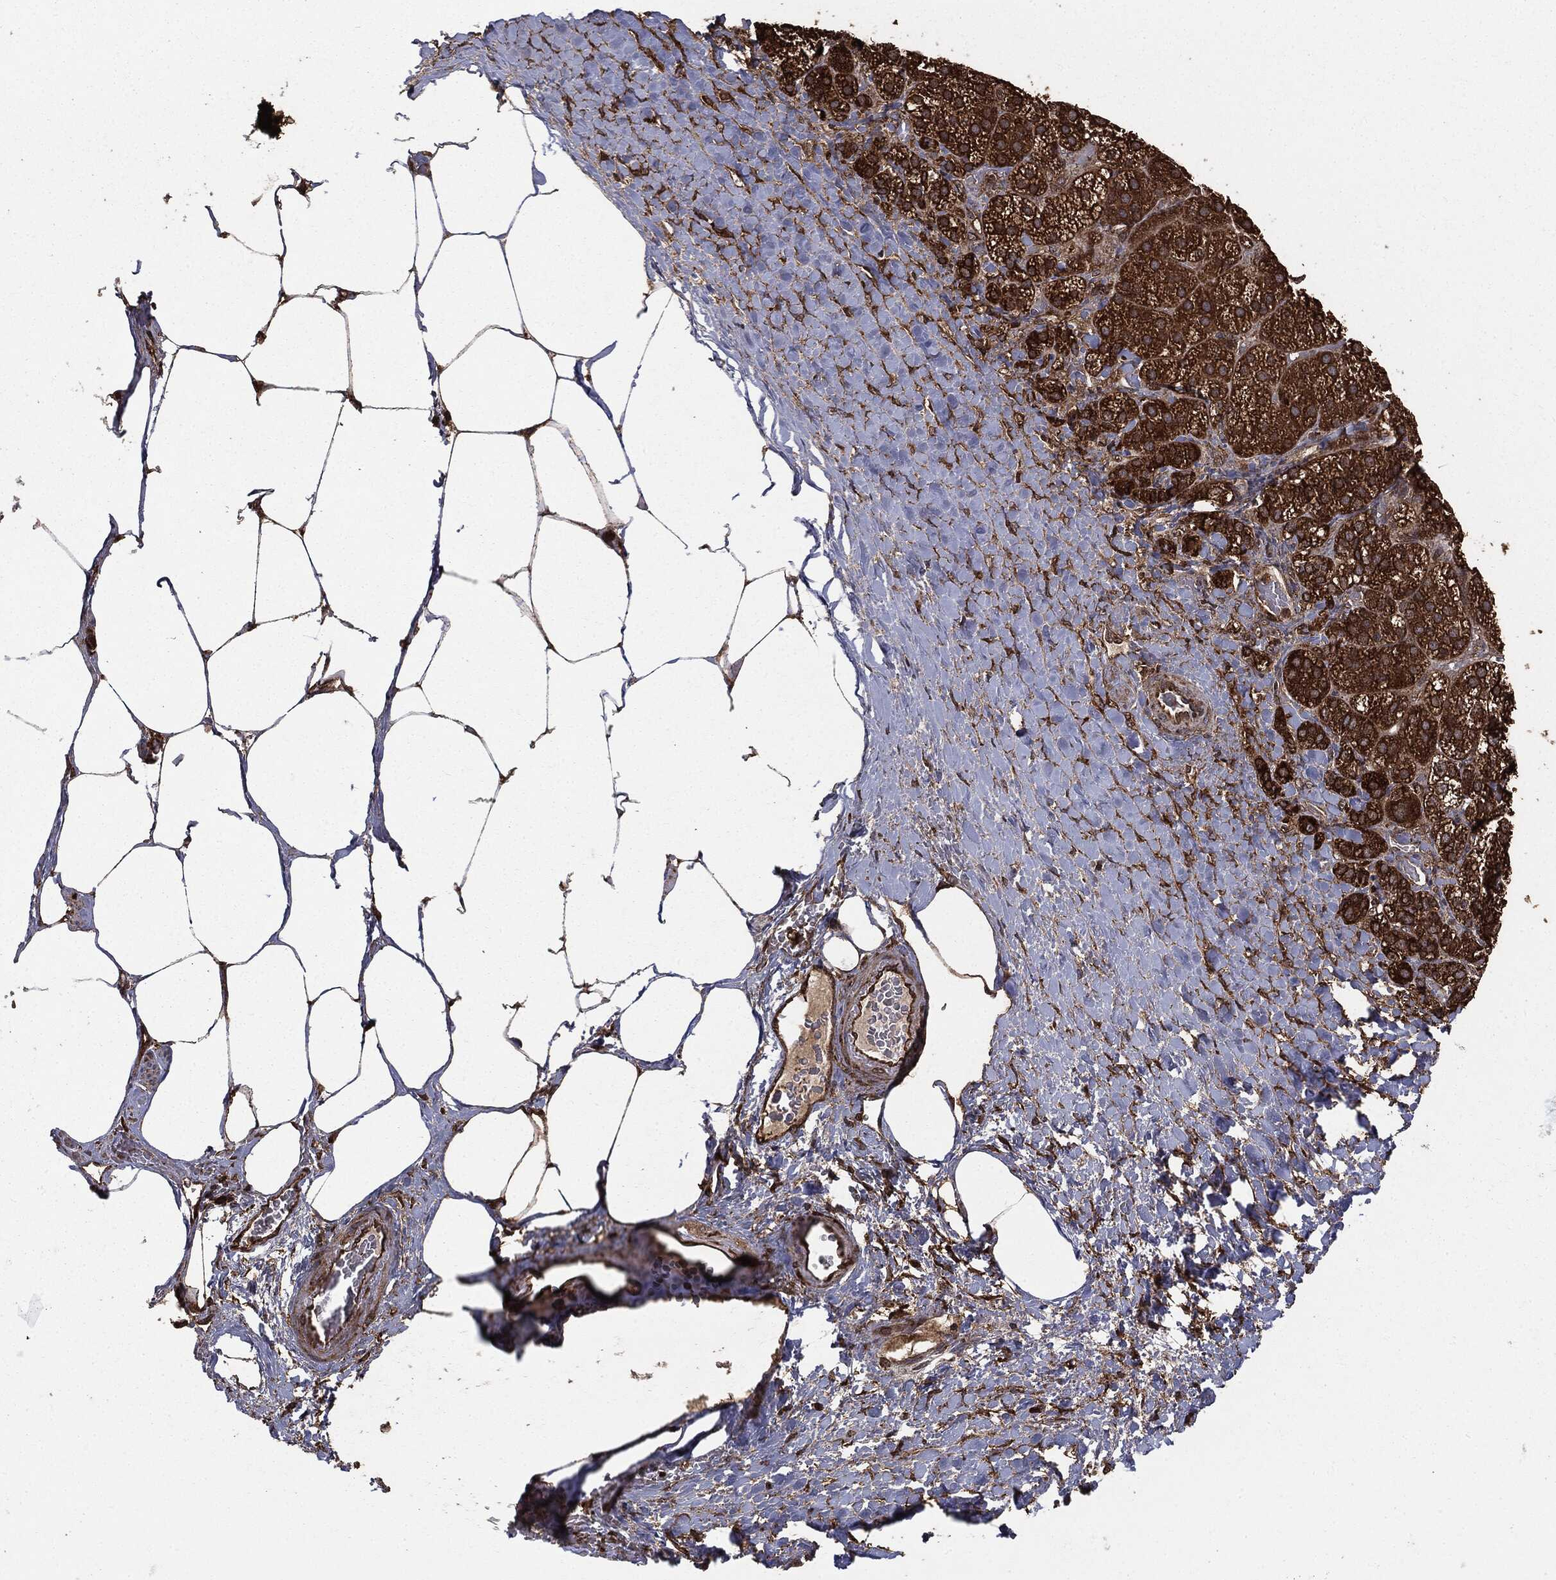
{"staining": {"intensity": "strong", "quantity": ">75%", "location": "cytoplasmic/membranous"}, "tissue": "adrenal gland", "cell_type": "Glandular cells", "image_type": "normal", "snomed": [{"axis": "morphology", "description": "Normal tissue, NOS"}, {"axis": "topography", "description": "Adrenal gland"}], "caption": "An image of human adrenal gland stained for a protein shows strong cytoplasmic/membranous brown staining in glandular cells. The staining was performed using DAB, with brown indicating positive protein expression. Nuclei are stained blue with hematoxylin.", "gene": "NME1", "patient": {"sex": "male", "age": 57}}